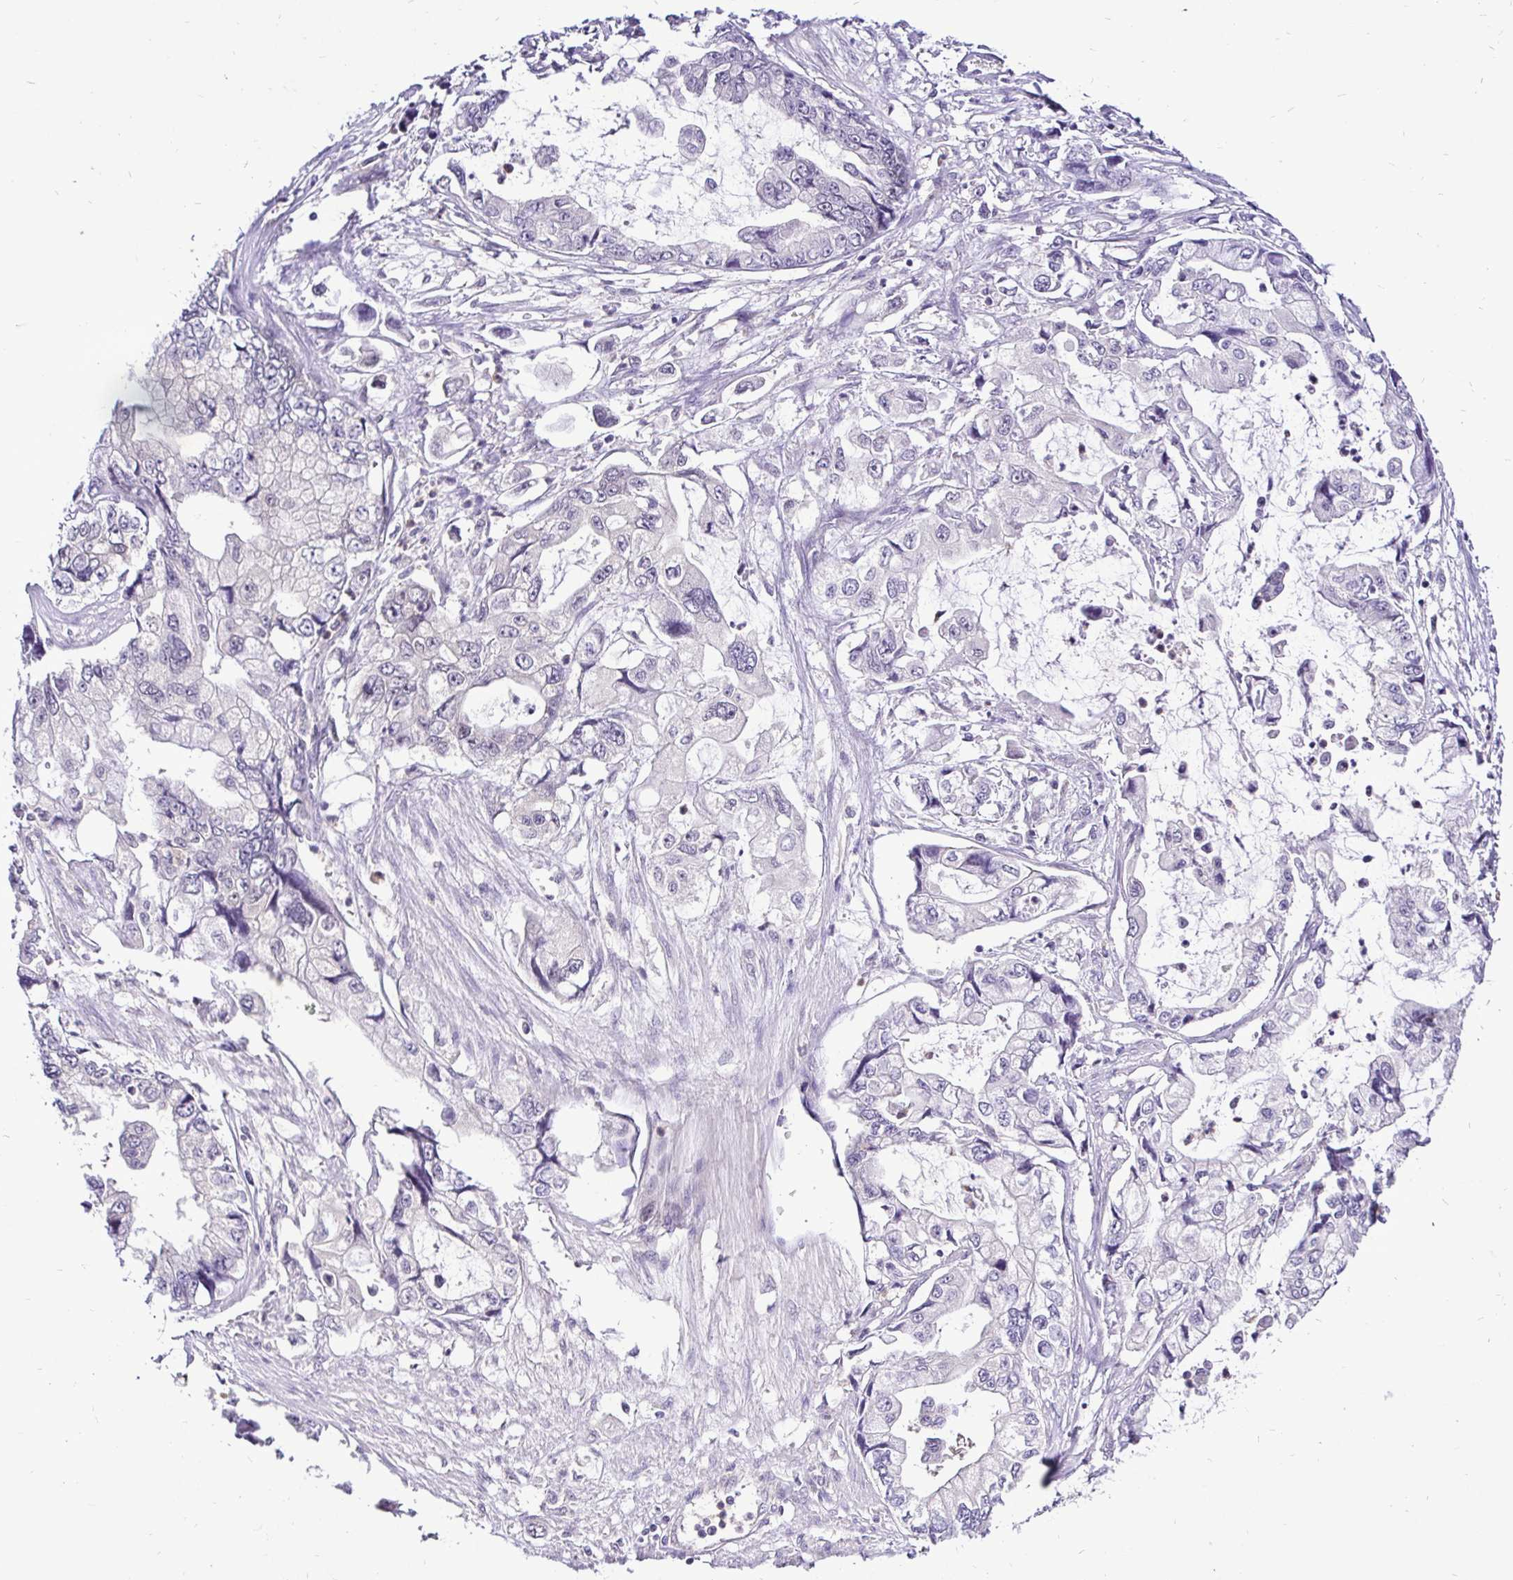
{"staining": {"intensity": "negative", "quantity": "none", "location": "none"}, "tissue": "stomach cancer", "cell_type": "Tumor cells", "image_type": "cancer", "snomed": [{"axis": "morphology", "description": "Adenocarcinoma, NOS"}, {"axis": "topography", "description": "Pancreas"}, {"axis": "topography", "description": "Stomach, upper"}, {"axis": "topography", "description": "Stomach"}], "caption": "DAB immunohistochemical staining of stomach adenocarcinoma demonstrates no significant staining in tumor cells.", "gene": "UBE2M", "patient": {"sex": "male", "age": 77}}